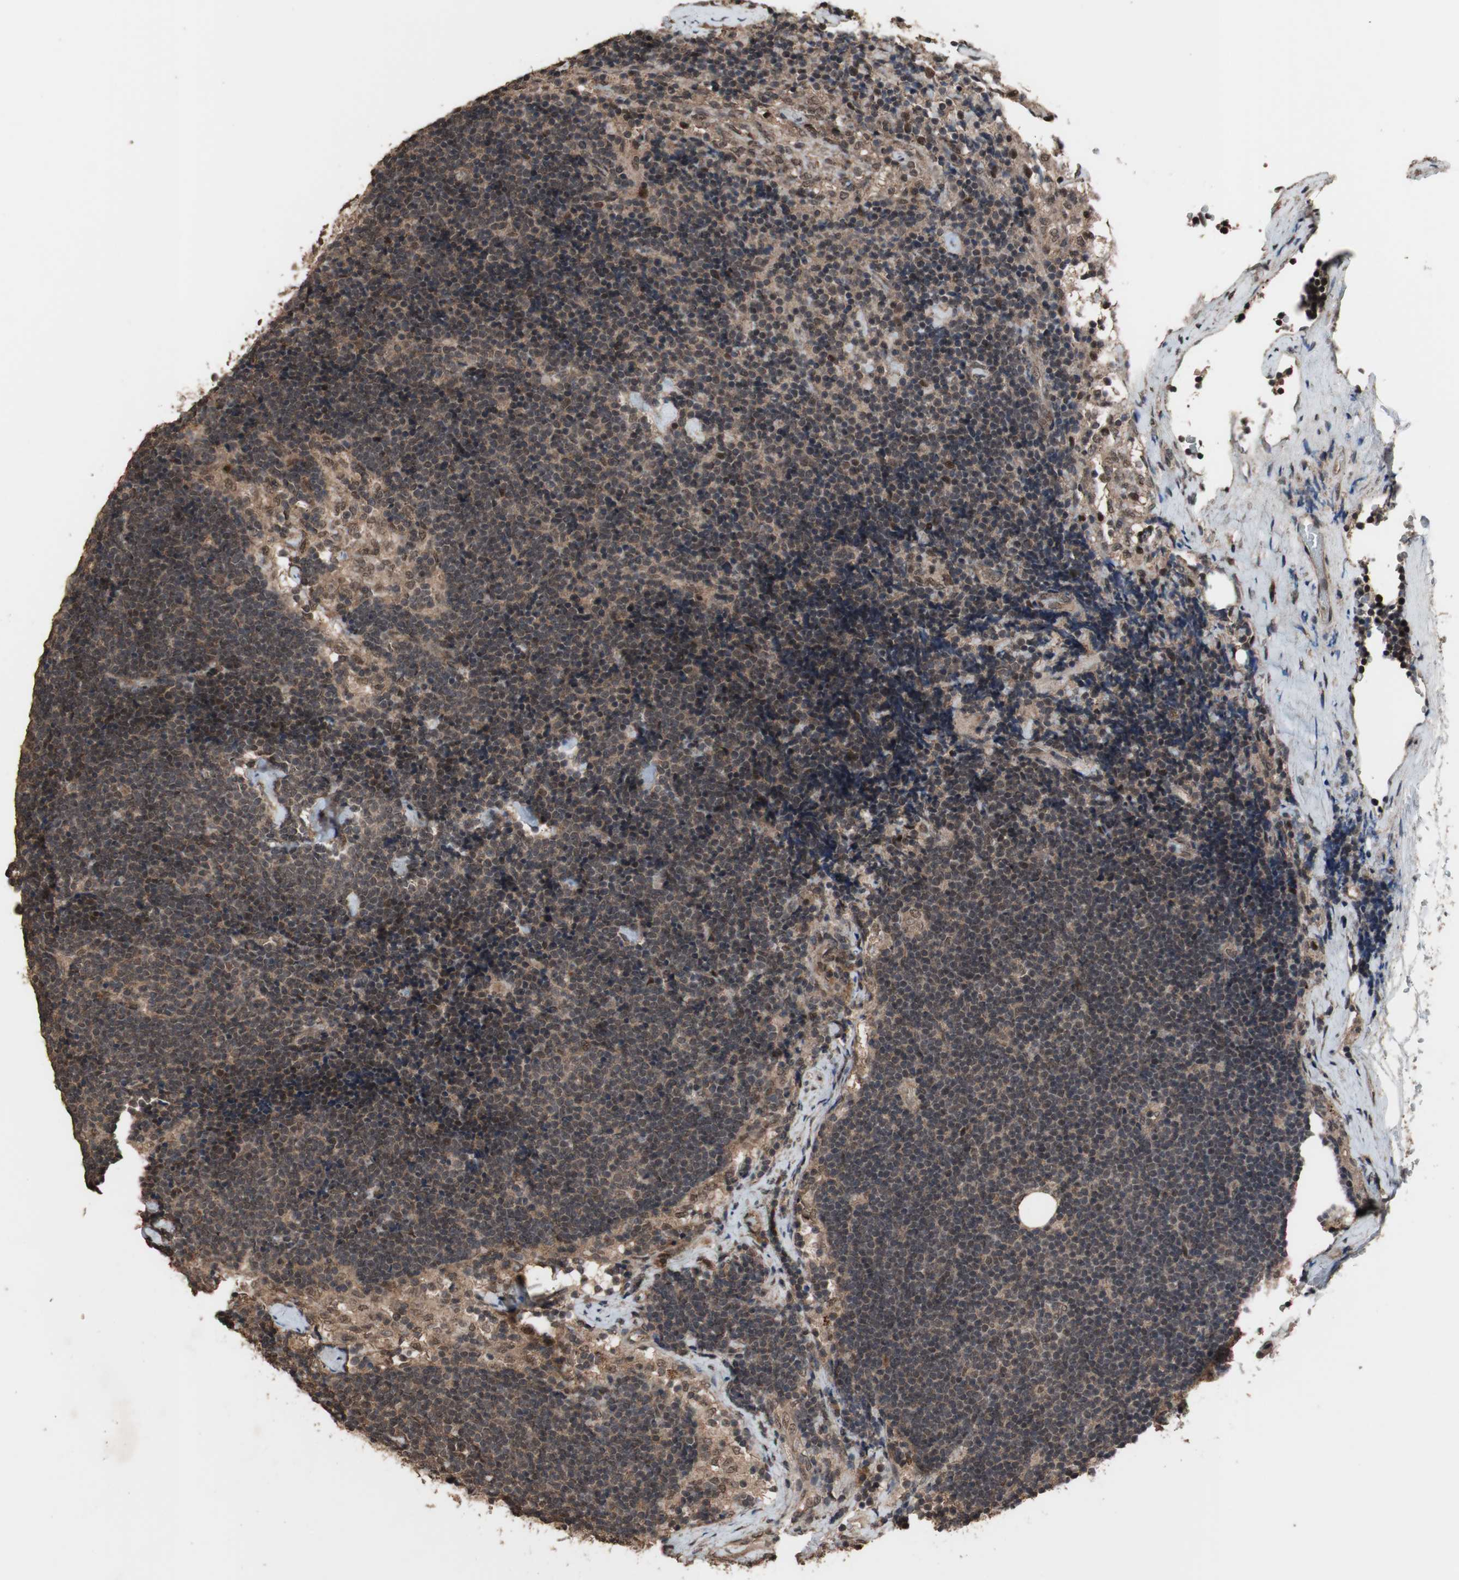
{"staining": {"intensity": "moderate", "quantity": "<25%", "location": "nuclear"}, "tissue": "lymph node", "cell_type": "Germinal center cells", "image_type": "normal", "snomed": [{"axis": "morphology", "description": "Normal tissue, NOS"}, {"axis": "topography", "description": "Lymph node"}], "caption": "A high-resolution photomicrograph shows immunohistochemistry (IHC) staining of unremarkable lymph node, which reveals moderate nuclear expression in about <25% of germinal center cells.", "gene": "KANSL1", "patient": {"sex": "male", "age": 63}}